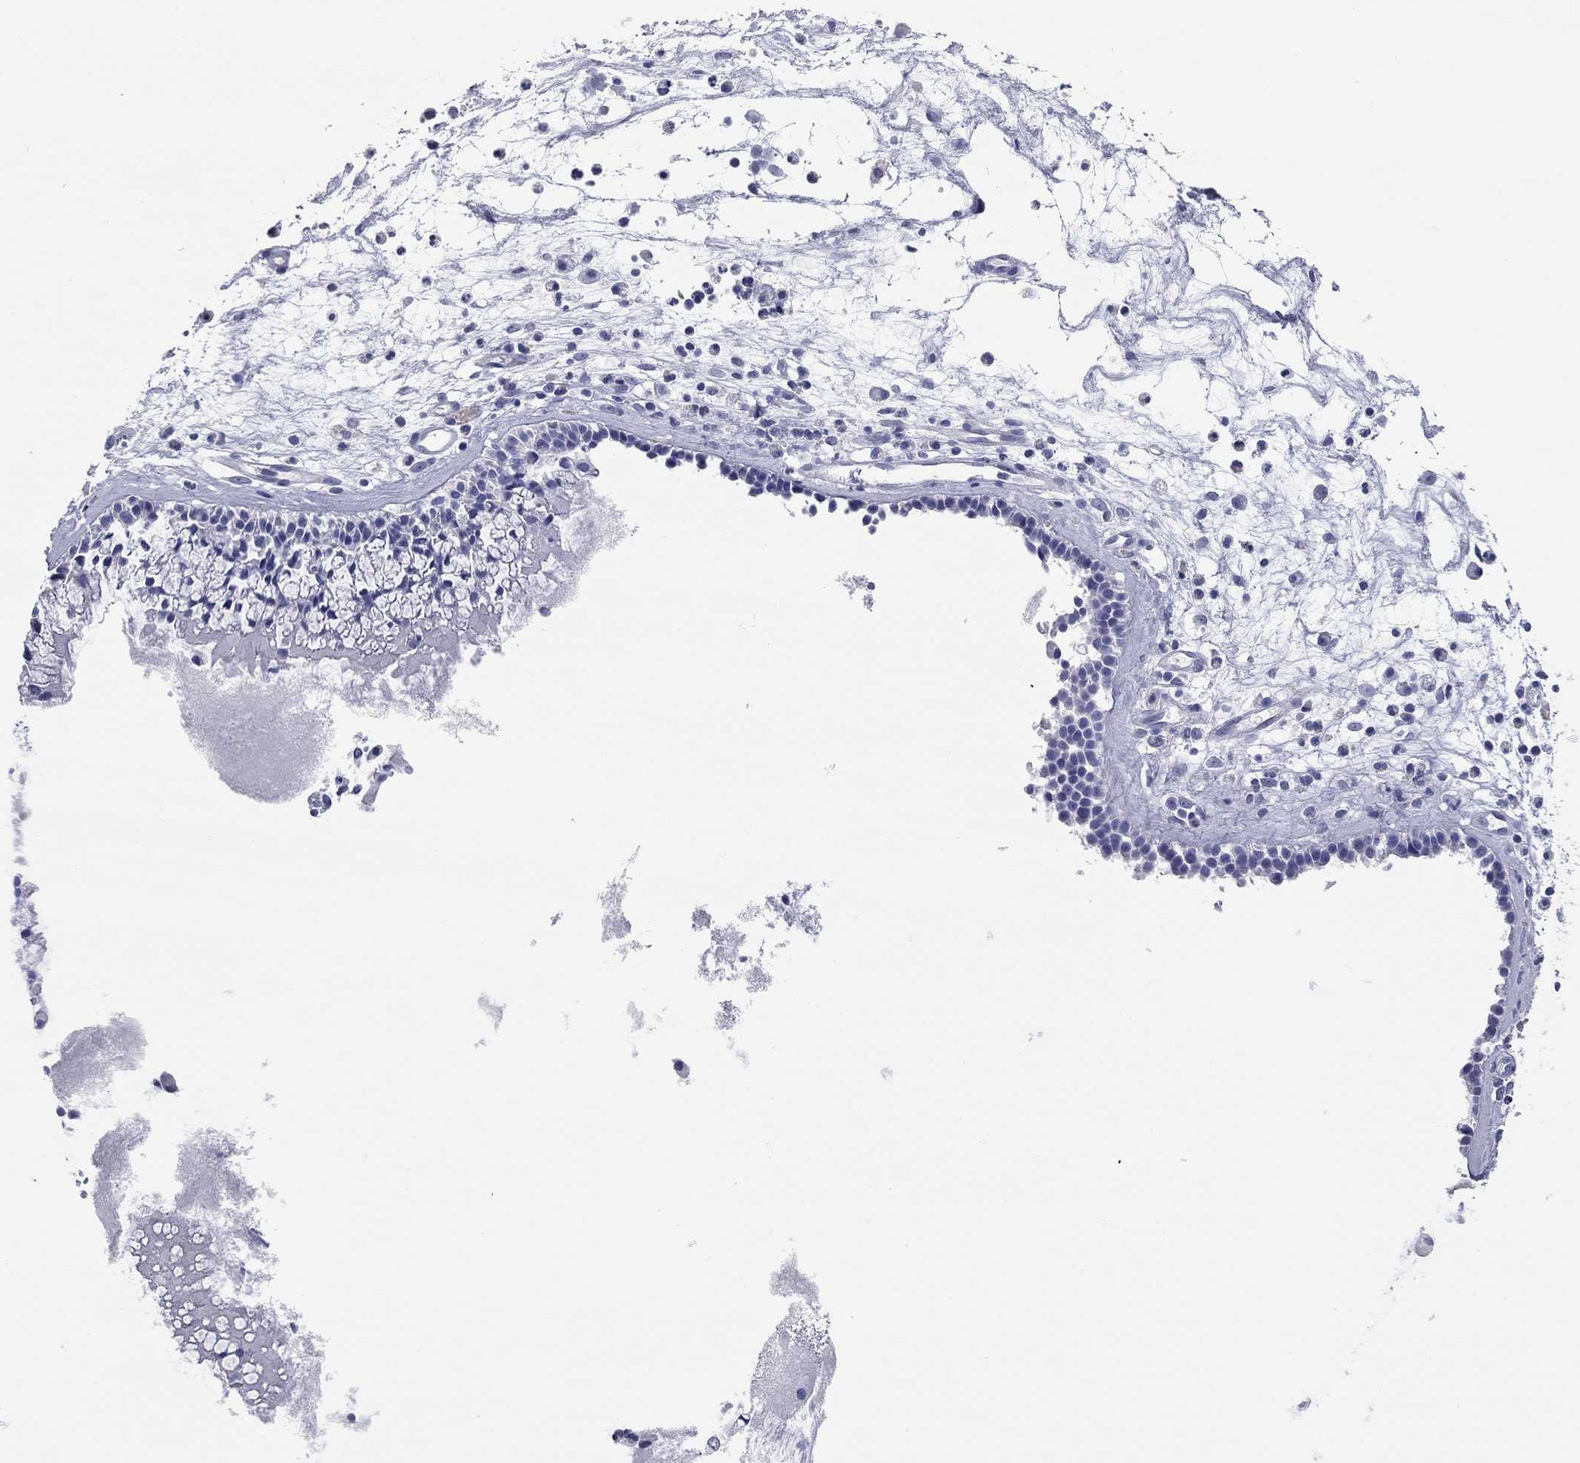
{"staining": {"intensity": "negative", "quantity": "none", "location": "none"}, "tissue": "nasopharynx", "cell_type": "Respiratory epithelial cells", "image_type": "normal", "snomed": [{"axis": "morphology", "description": "Normal tissue, NOS"}, {"axis": "topography", "description": "Nasopharynx"}], "caption": "The image demonstrates no significant staining in respiratory epithelial cells of nasopharynx.", "gene": "ENSG00000269035", "patient": {"sex": "female", "age": 47}}